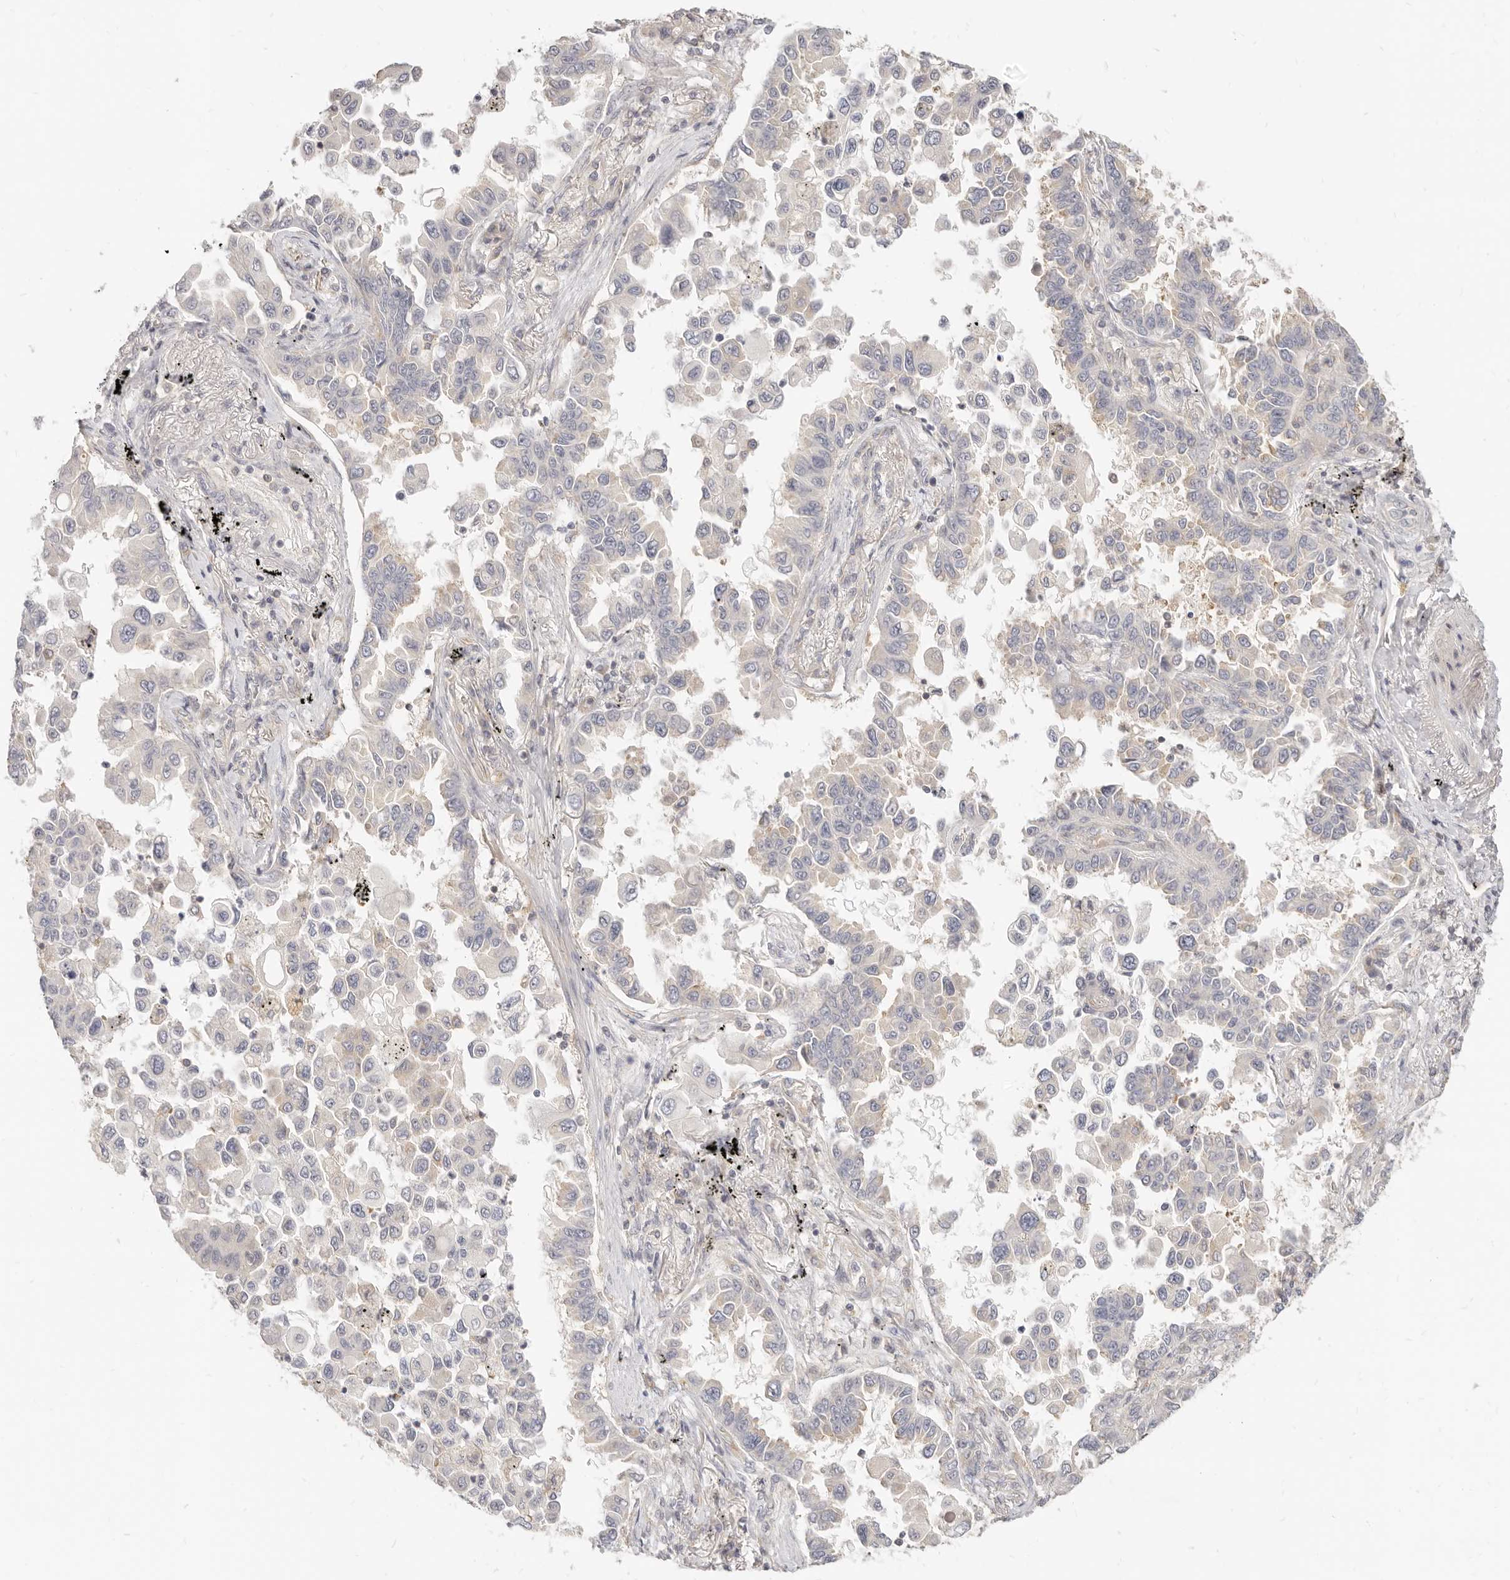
{"staining": {"intensity": "negative", "quantity": "none", "location": "none"}, "tissue": "lung cancer", "cell_type": "Tumor cells", "image_type": "cancer", "snomed": [{"axis": "morphology", "description": "Adenocarcinoma, NOS"}, {"axis": "topography", "description": "Lung"}], "caption": "The photomicrograph displays no staining of tumor cells in lung cancer.", "gene": "LTB4R2", "patient": {"sex": "female", "age": 67}}